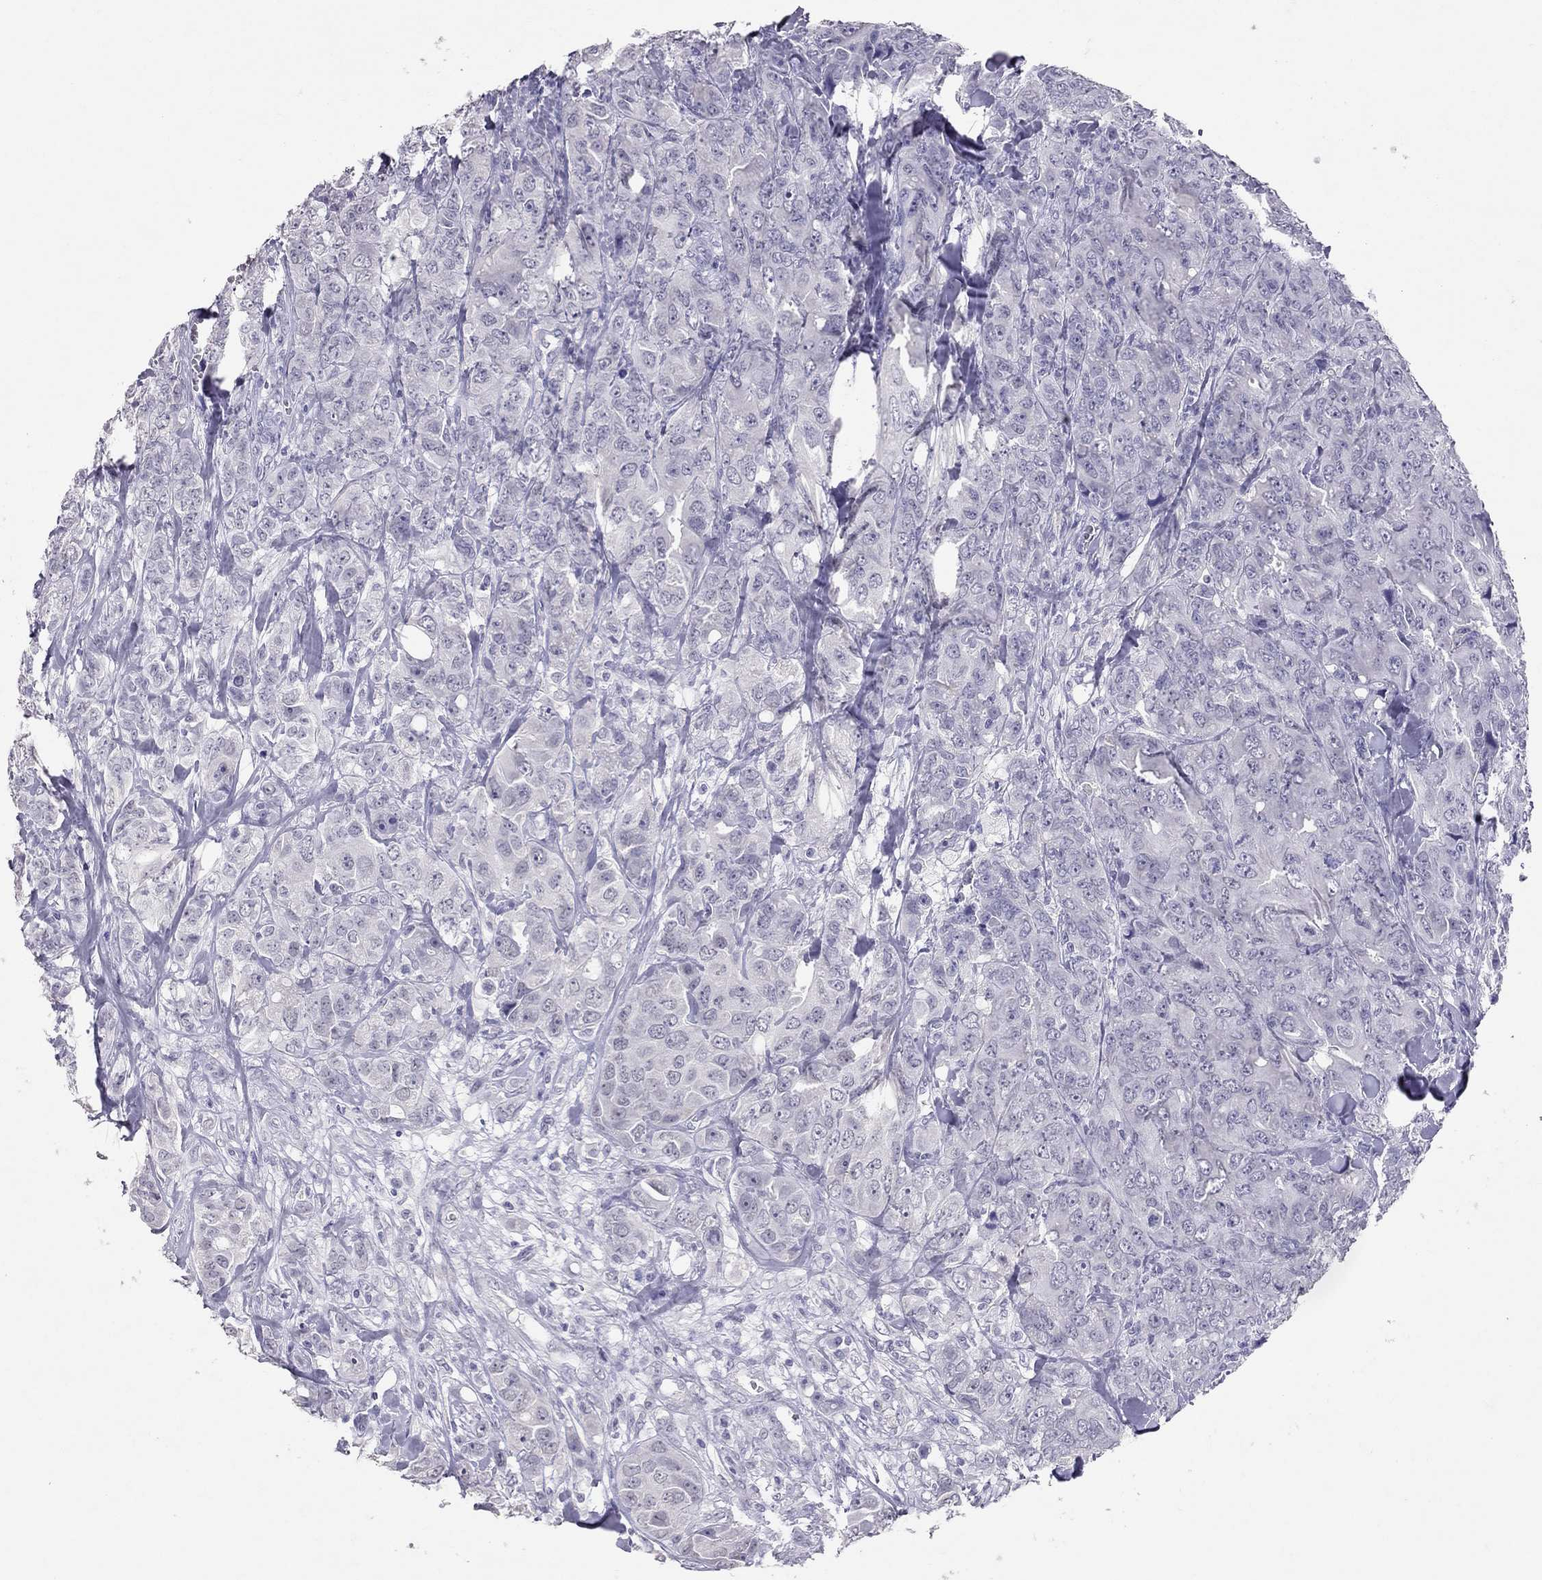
{"staining": {"intensity": "negative", "quantity": "none", "location": "none"}, "tissue": "breast cancer", "cell_type": "Tumor cells", "image_type": "cancer", "snomed": [{"axis": "morphology", "description": "Duct carcinoma"}, {"axis": "topography", "description": "Breast"}], "caption": "Breast cancer was stained to show a protein in brown. There is no significant staining in tumor cells. (Brightfield microscopy of DAB IHC at high magnification).", "gene": "PSMB11", "patient": {"sex": "female", "age": 43}}